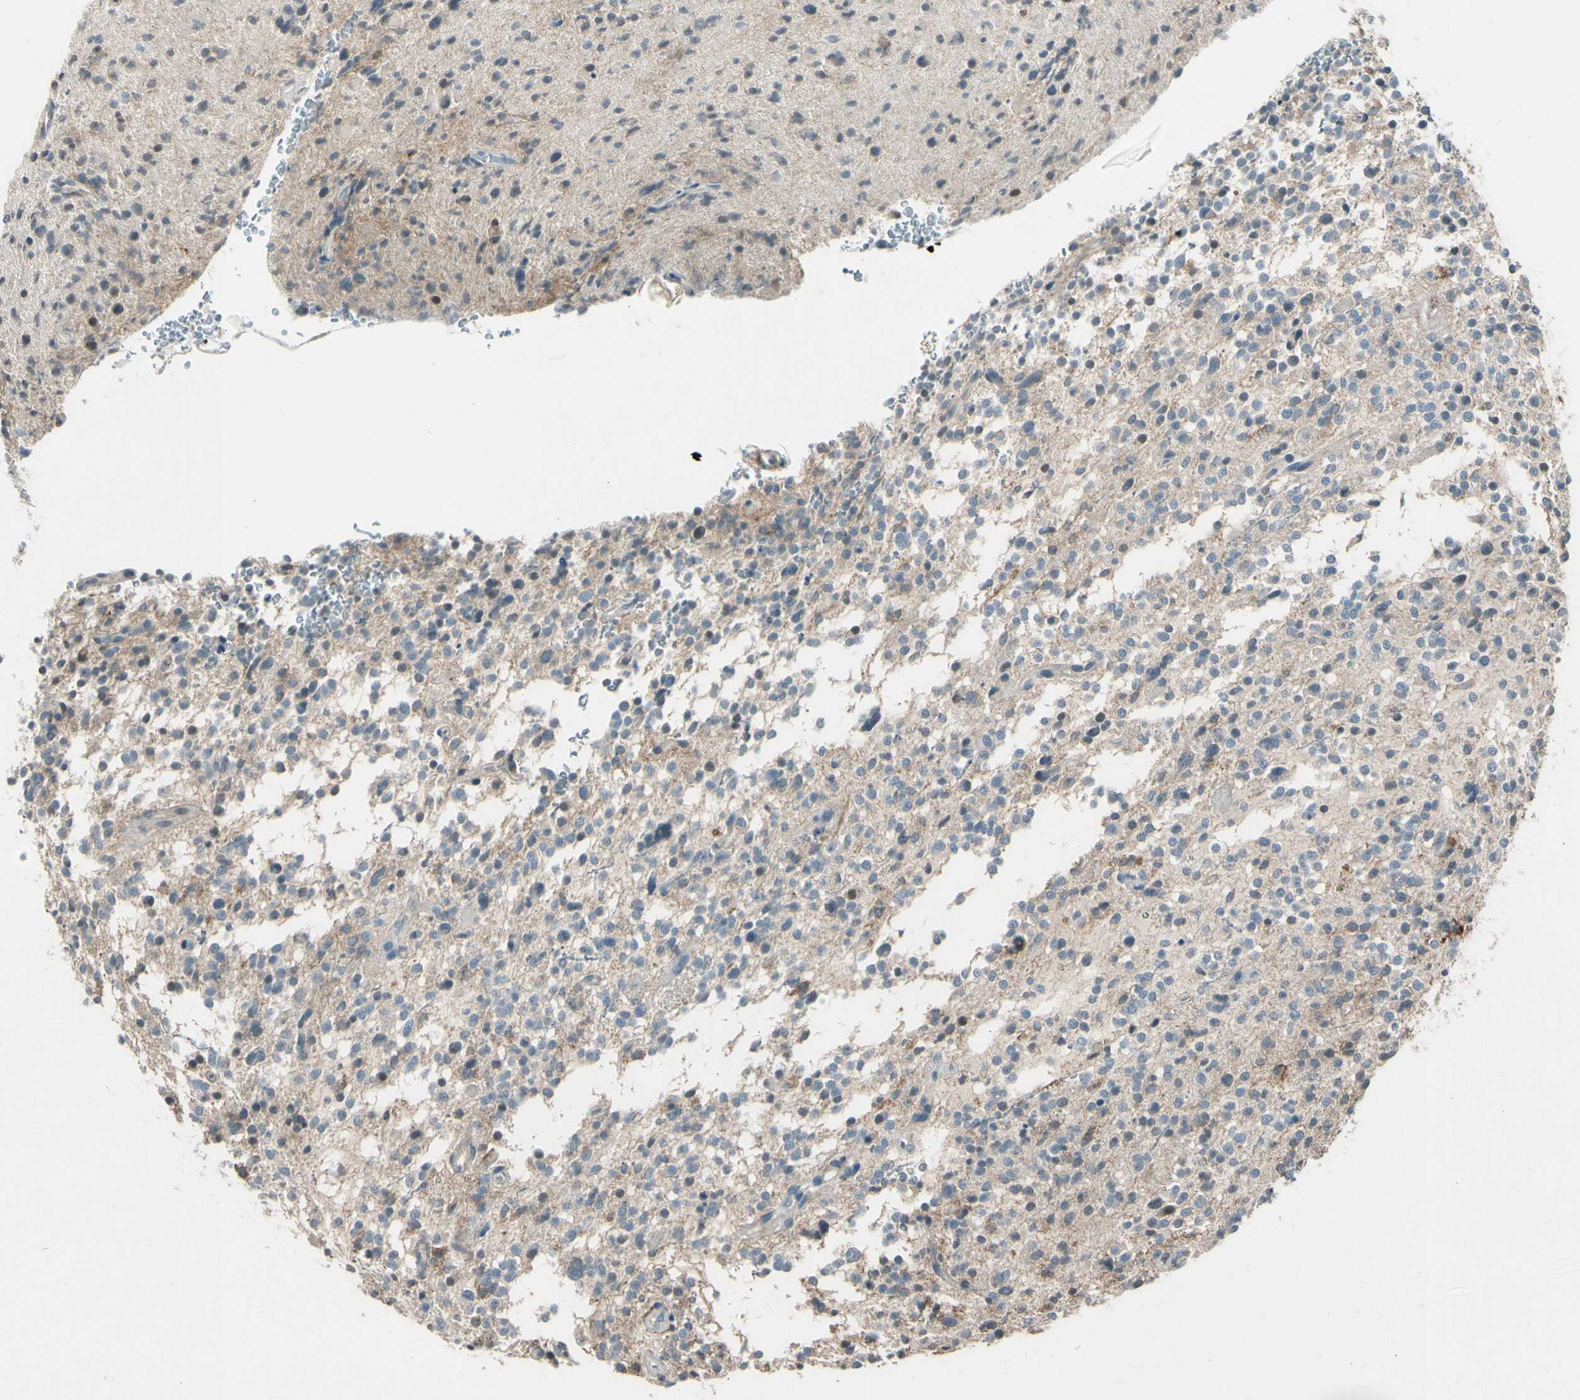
{"staining": {"intensity": "negative", "quantity": "none", "location": "none"}, "tissue": "glioma", "cell_type": "Tumor cells", "image_type": "cancer", "snomed": [{"axis": "morphology", "description": "Glioma, malignant, High grade"}, {"axis": "topography", "description": "Brain"}], "caption": "Immunohistochemistry of human high-grade glioma (malignant) demonstrates no positivity in tumor cells.", "gene": "PDPN", "patient": {"sex": "male", "age": 48}}